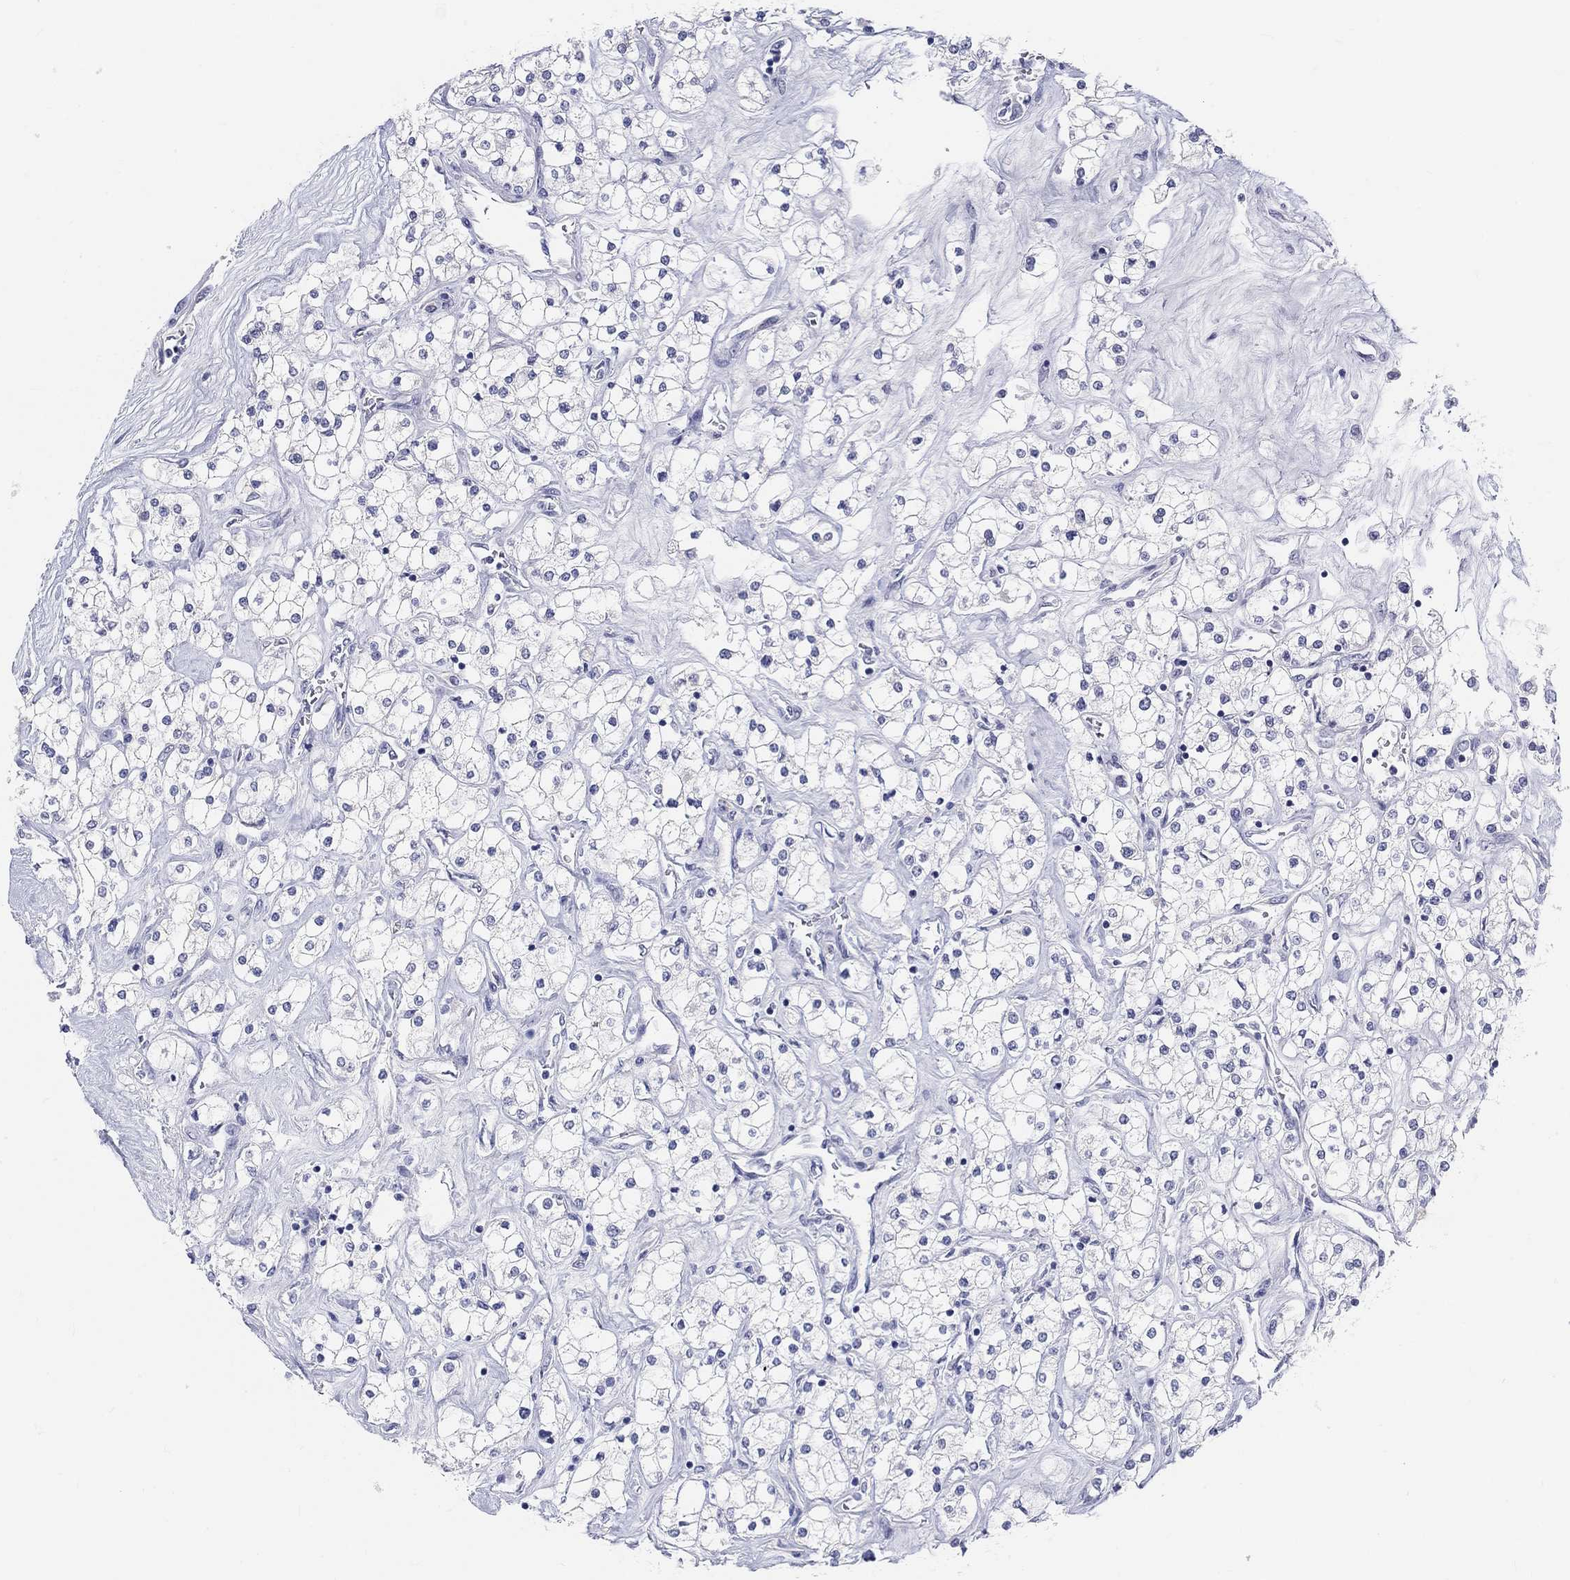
{"staining": {"intensity": "negative", "quantity": "none", "location": "none"}, "tissue": "renal cancer", "cell_type": "Tumor cells", "image_type": "cancer", "snomed": [{"axis": "morphology", "description": "Adenocarcinoma, NOS"}, {"axis": "topography", "description": "Kidney"}], "caption": "High power microscopy photomicrograph of an immunohistochemistry photomicrograph of renal adenocarcinoma, revealing no significant positivity in tumor cells.", "gene": "GRIA3", "patient": {"sex": "male", "age": 80}}